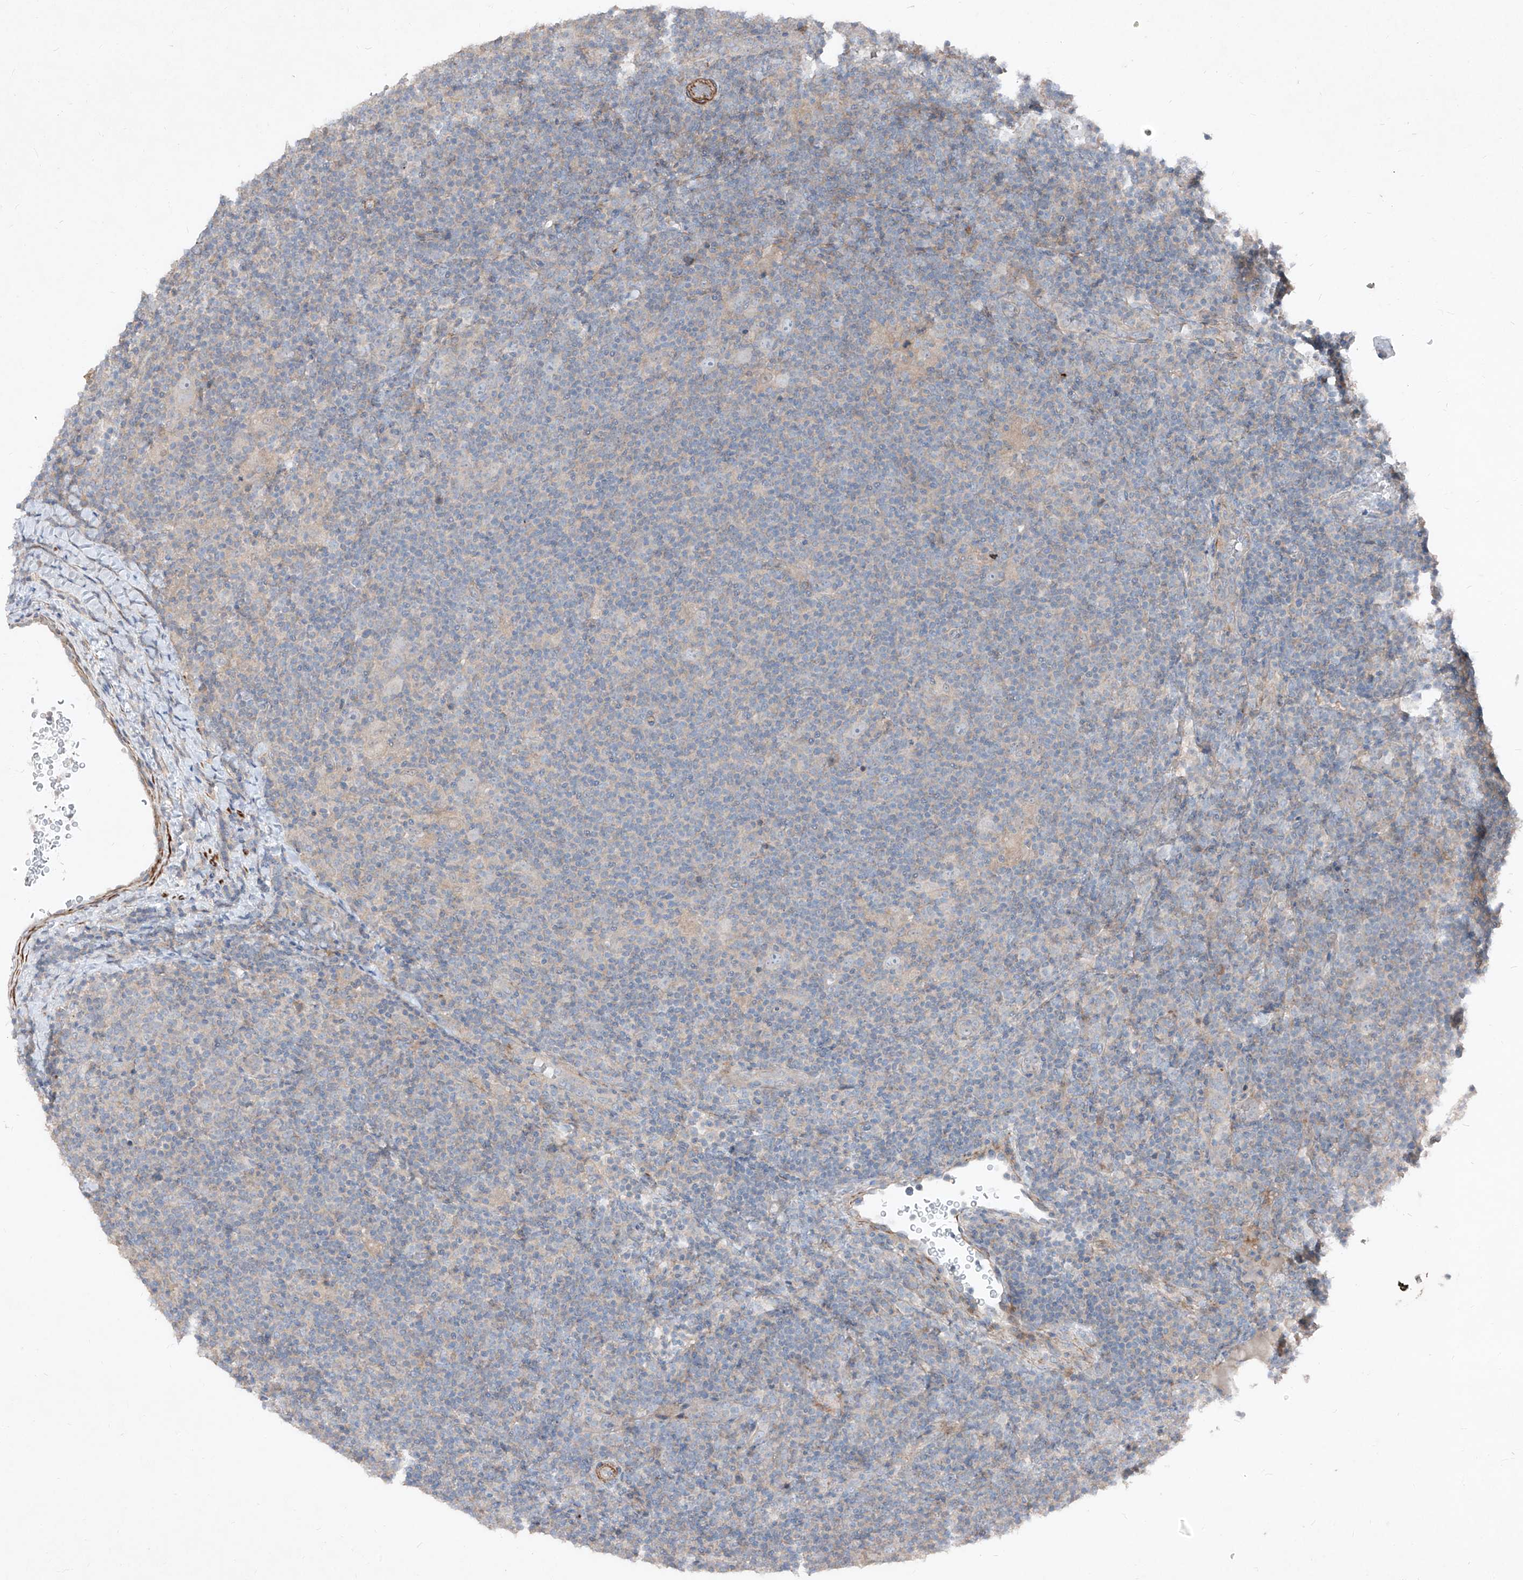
{"staining": {"intensity": "negative", "quantity": "none", "location": "none"}, "tissue": "lymphoma", "cell_type": "Tumor cells", "image_type": "cancer", "snomed": [{"axis": "morphology", "description": "Hodgkin's disease, NOS"}, {"axis": "topography", "description": "Lymph node"}], "caption": "Histopathology image shows no significant protein staining in tumor cells of Hodgkin's disease.", "gene": "UFD1", "patient": {"sex": "female", "age": 57}}